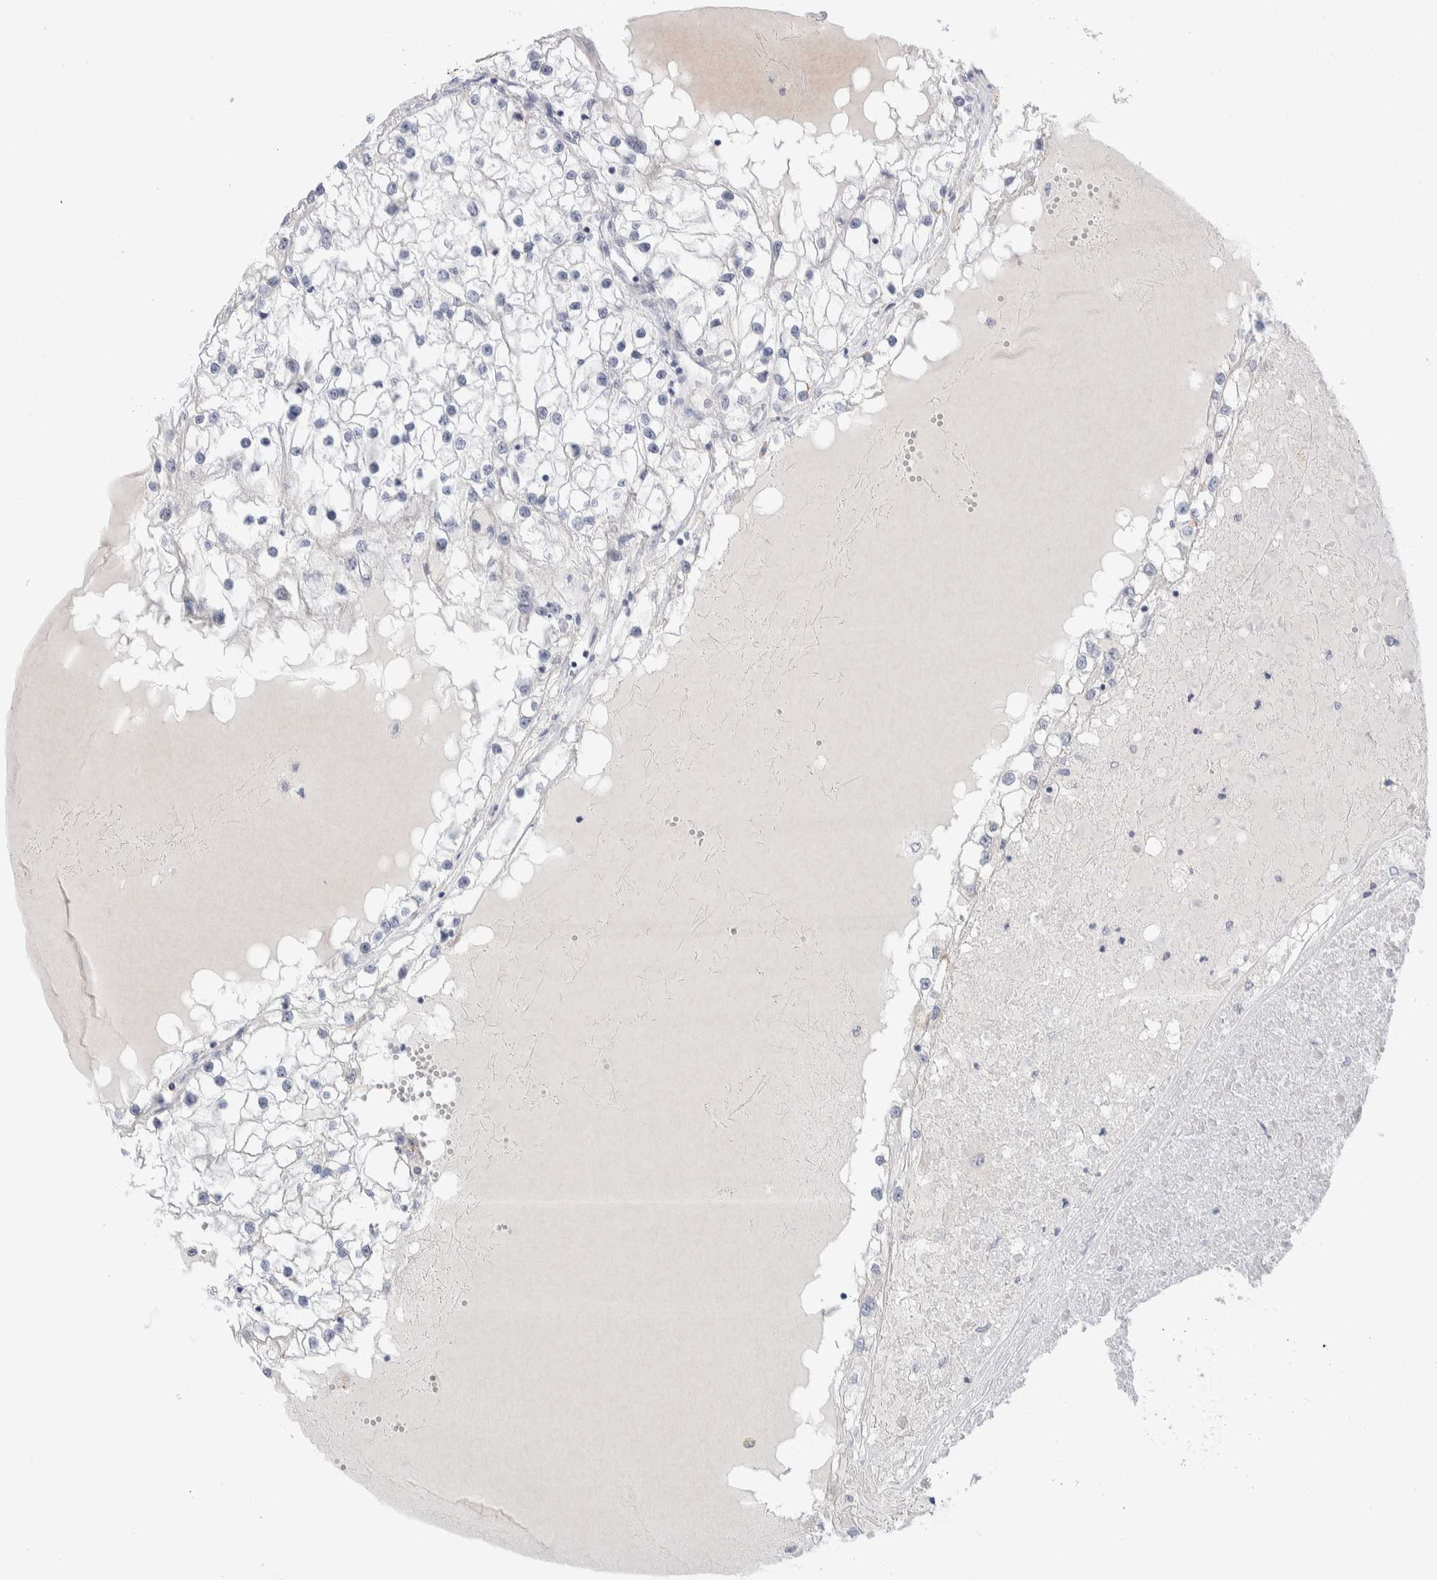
{"staining": {"intensity": "negative", "quantity": "none", "location": "none"}, "tissue": "renal cancer", "cell_type": "Tumor cells", "image_type": "cancer", "snomed": [{"axis": "morphology", "description": "Adenocarcinoma, NOS"}, {"axis": "topography", "description": "Kidney"}], "caption": "This image is of renal adenocarcinoma stained with immunohistochemistry (IHC) to label a protein in brown with the nuclei are counter-stained blue. There is no expression in tumor cells.", "gene": "C1orf112", "patient": {"sex": "male", "age": 68}}